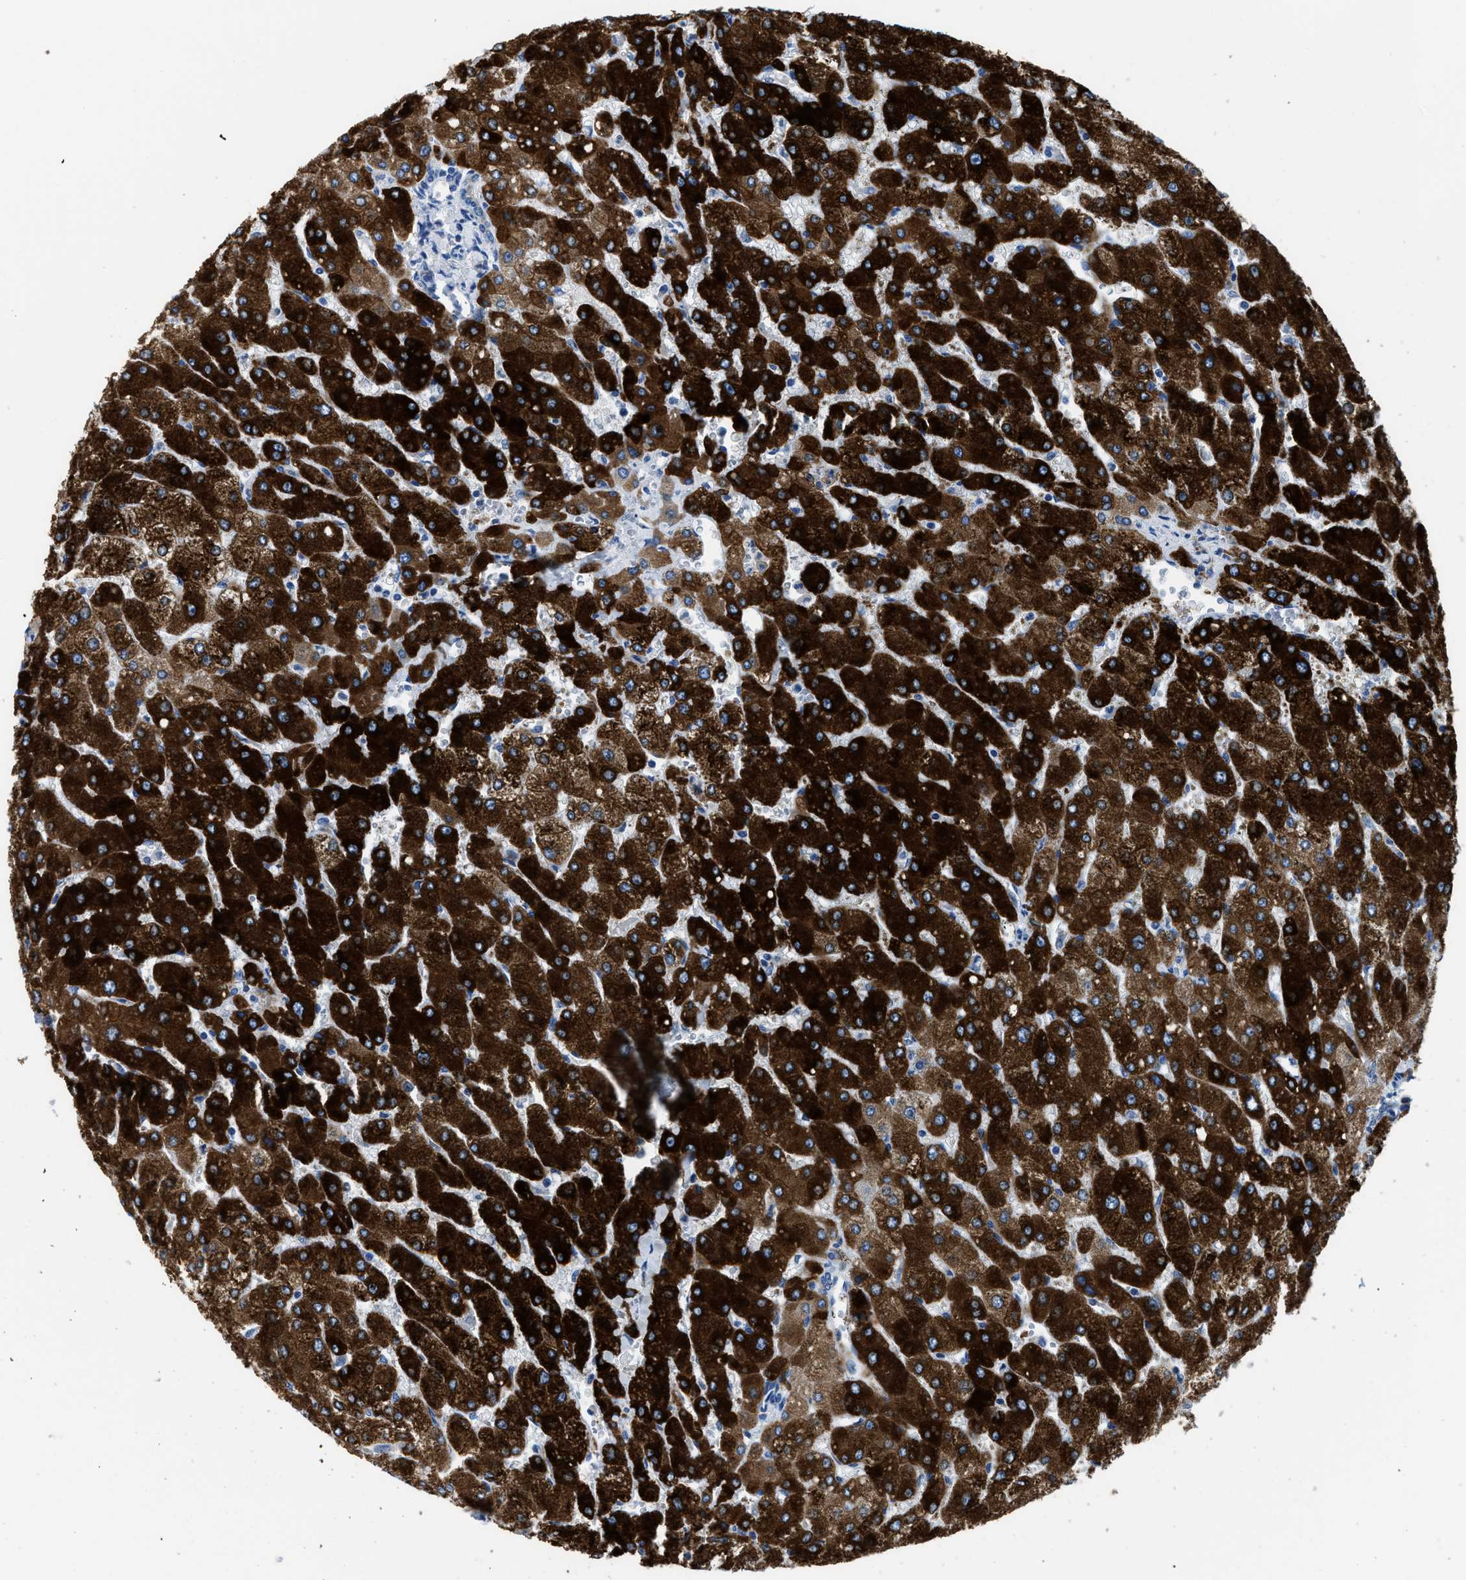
{"staining": {"intensity": "negative", "quantity": "none", "location": "none"}, "tissue": "liver", "cell_type": "Cholangiocytes", "image_type": "normal", "snomed": [{"axis": "morphology", "description": "Normal tissue, NOS"}, {"axis": "topography", "description": "Liver"}], "caption": "Cholangiocytes are negative for brown protein staining in normal liver. Brightfield microscopy of IHC stained with DAB (3,3'-diaminobenzidine) (brown) and hematoxylin (blue), captured at high magnification.", "gene": "MBL2", "patient": {"sex": "male", "age": 55}}